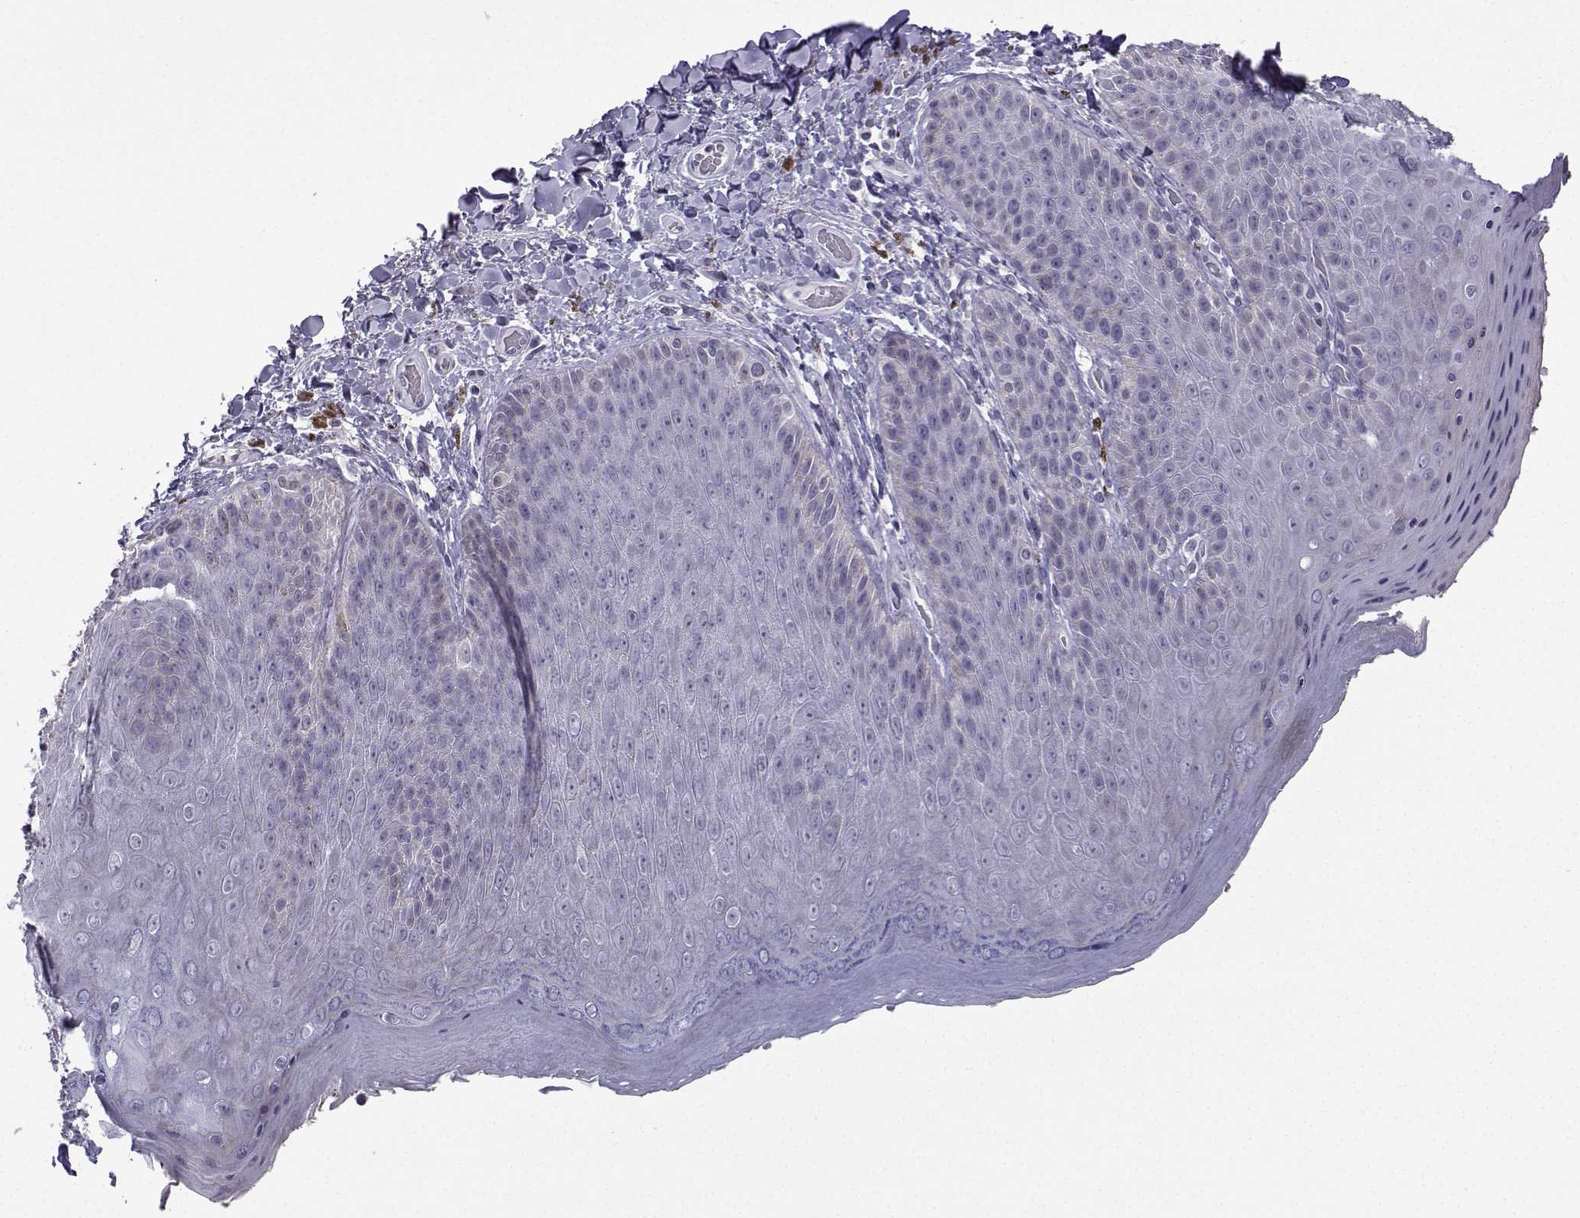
{"staining": {"intensity": "negative", "quantity": "none", "location": "none"}, "tissue": "skin", "cell_type": "Epidermal cells", "image_type": "normal", "snomed": [{"axis": "morphology", "description": "Normal tissue, NOS"}, {"axis": "topography", "description": "Anal"}], "caption": "Immunohistochemistry image of benign skin stained for a protein (brown), which exhibits no positivity in epidermal cells.", "gene": "CFAP70", "patient": {"sex": "male", "age": 53}}